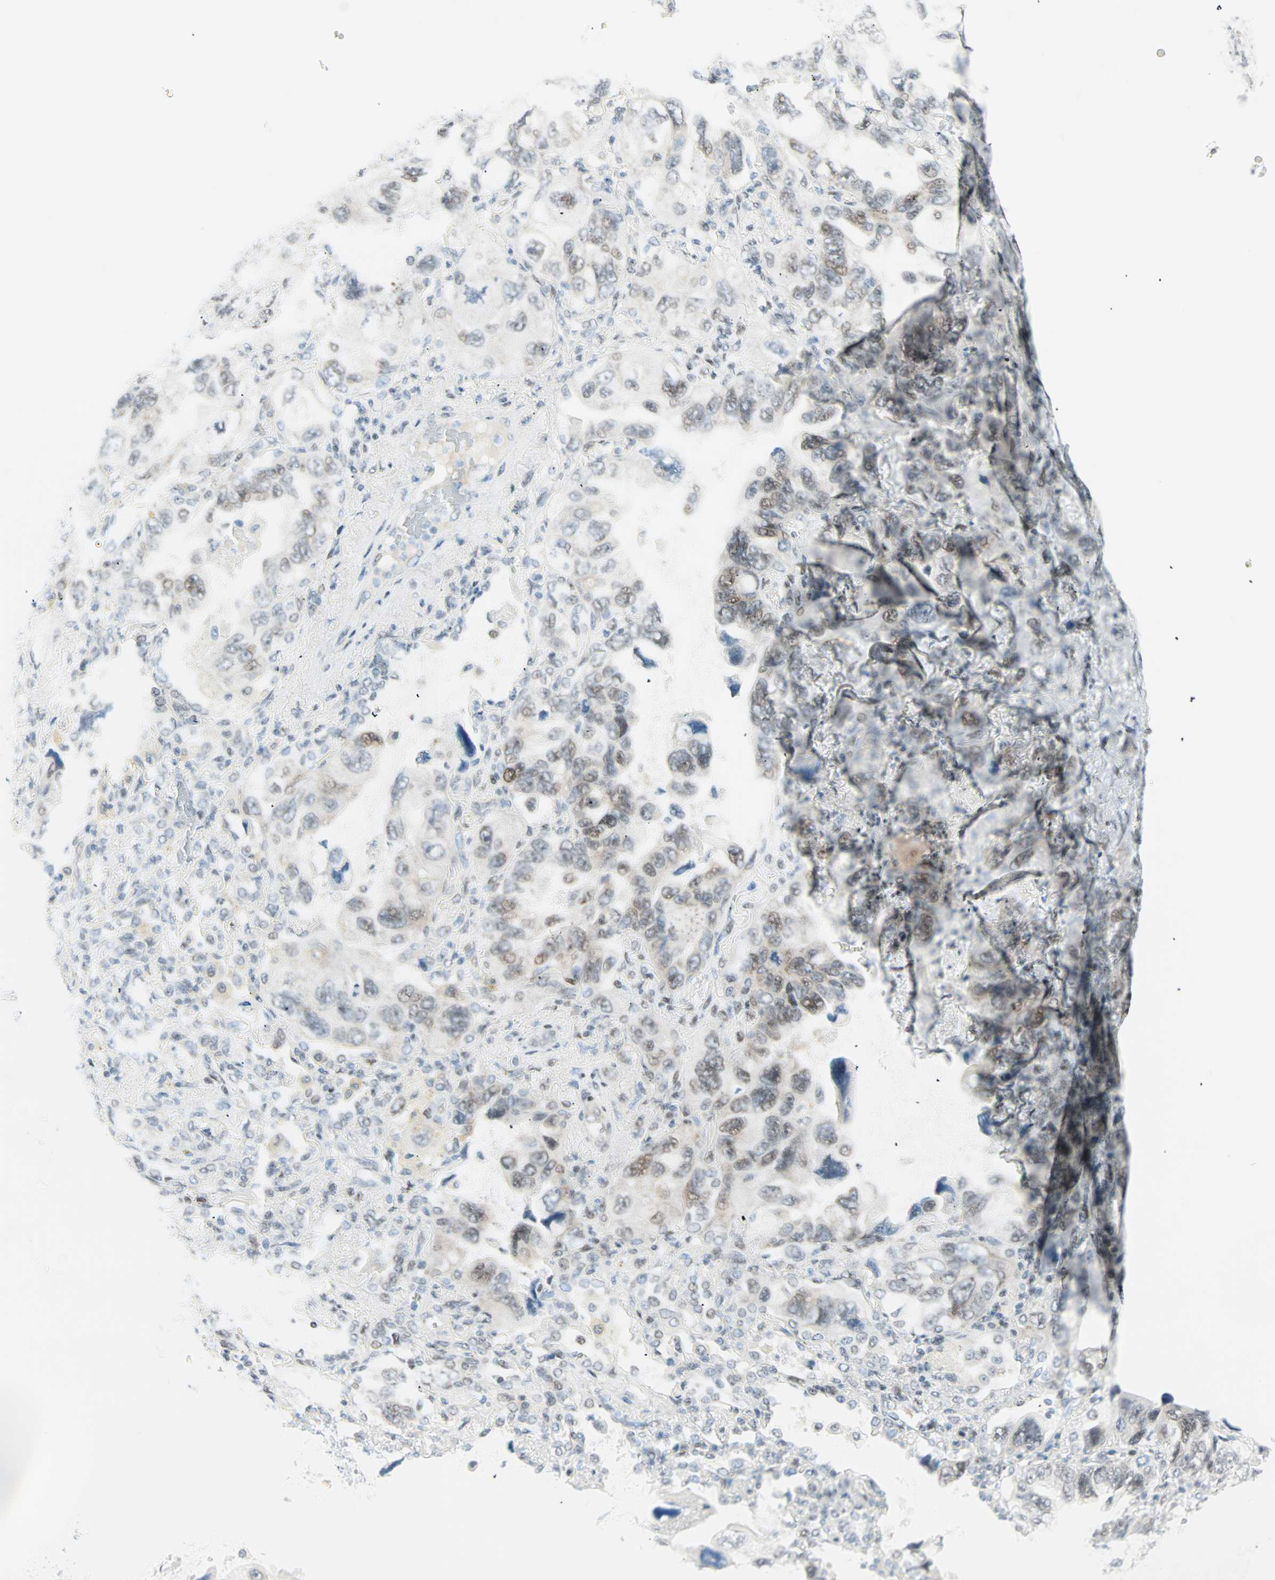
{"staining": {"intensity": "weak", "quantity": "<25%", "location": "nuclear"}, "tissue": "lung cancer", "cell_type": "Tumor cells", "image_type": "cancer", "snomed": [{"axis": "morphology", "description": "Squamous cell carcinoma, NOS"}, {"axis": "topography", "description": "Lung"}], "caption": "This is a histopathology image of IHC staining of lung cancer, which shows no positivity in tumor cells.", "gene": "PKNOX1", "patient": {"sex": "female", "age": 73}}